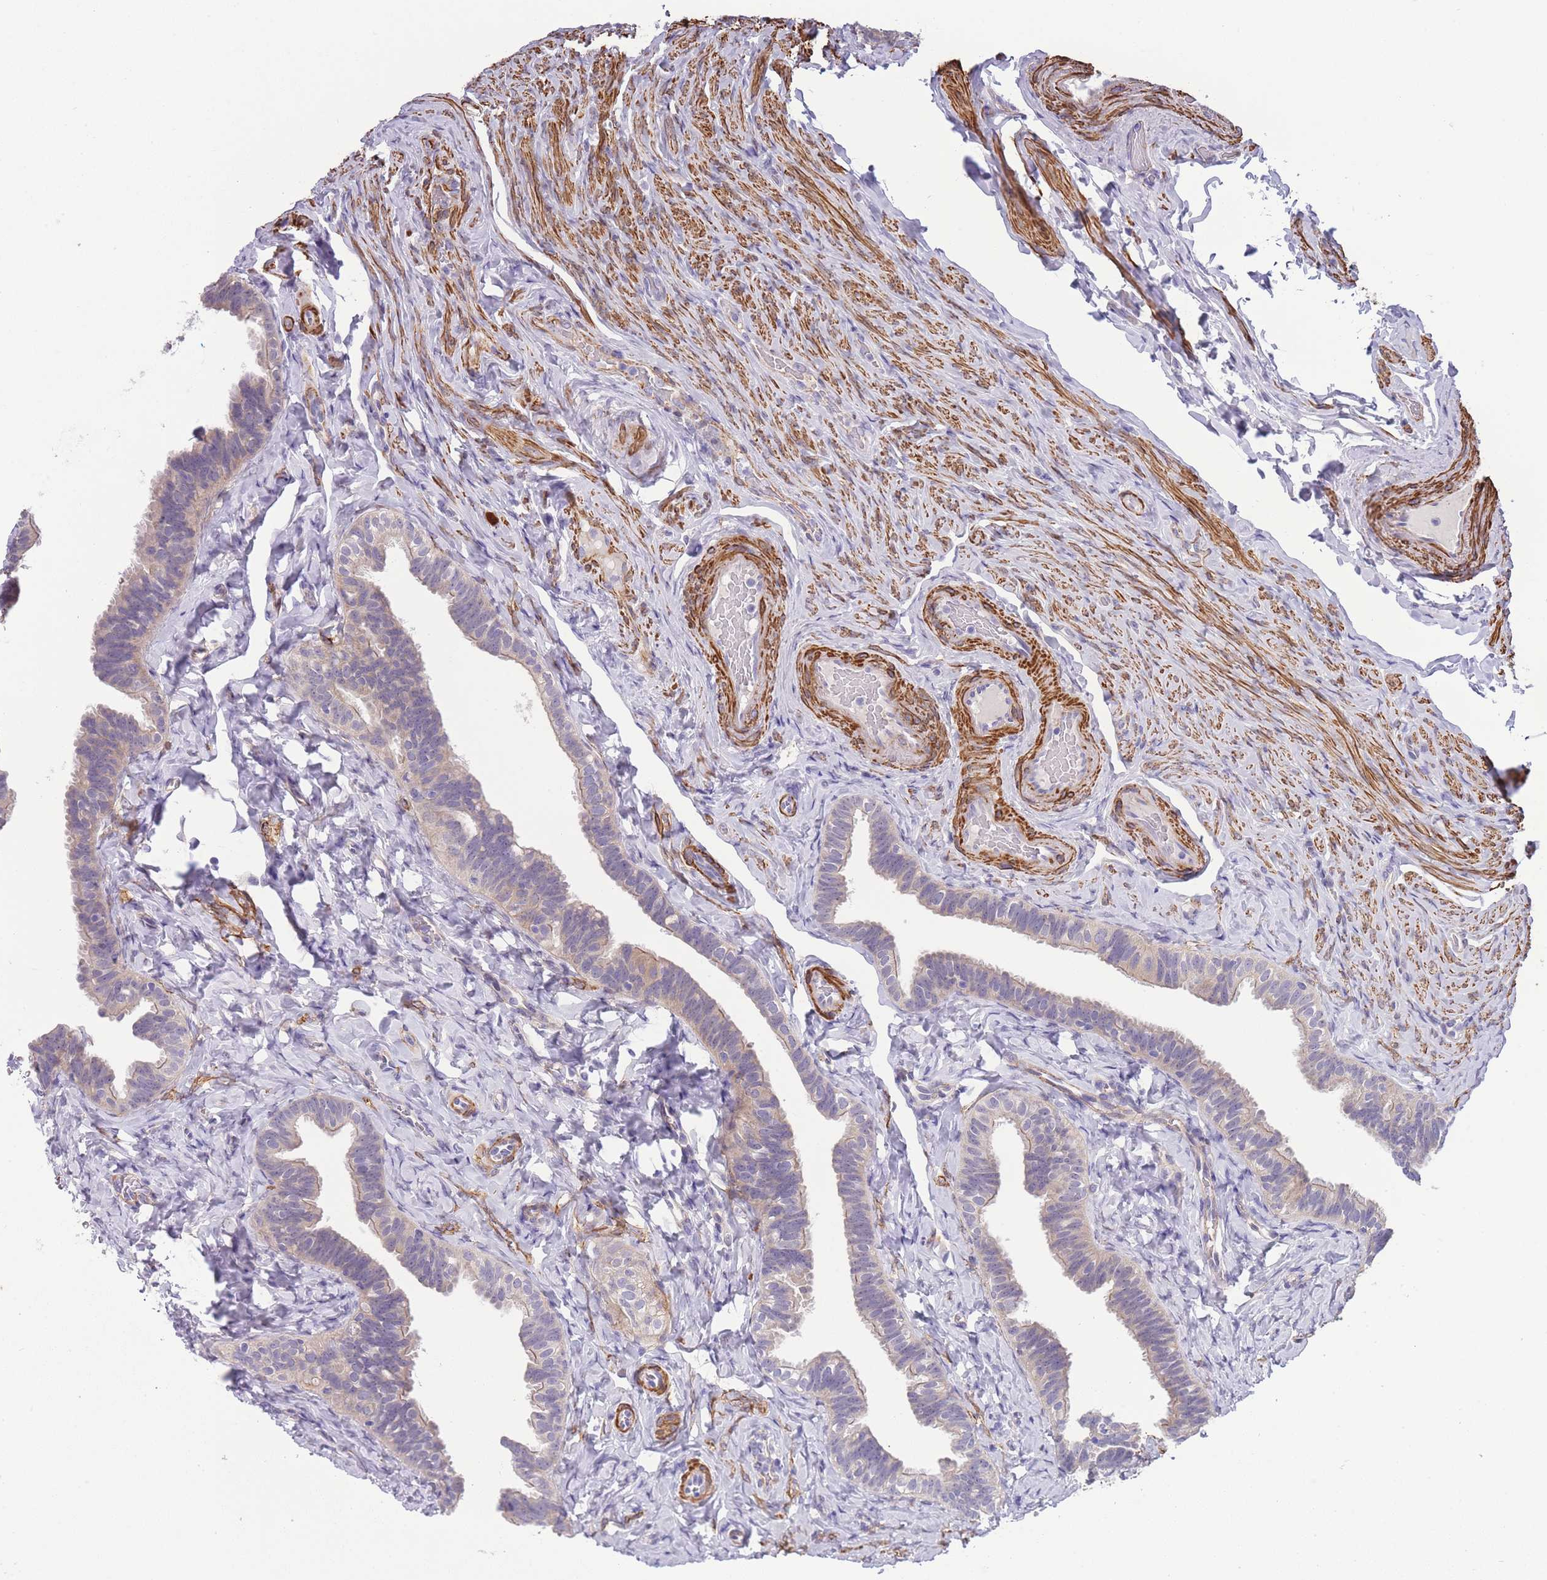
{"staining": {"intensity": "weak", "quantity": "<25%", "location": "cytoplasmic/membranous"}, "tissue": "fallopian tube", "cell_type": "Glandular cells", "image_type": "normal", "snomed": [{"axis": "morphology", "description": "Normal tissue, NOS"}, {"axis": "topography", "description": "Fallopian tube"}], "caption": "DAB (3,3'-diaminobenzidine) immunohistochemical staining of normal fallopian tube demonstrates no significant expression in glandular cells.", "gene": "FAM124A", "patient": {"sex": "female", "age": 65}}